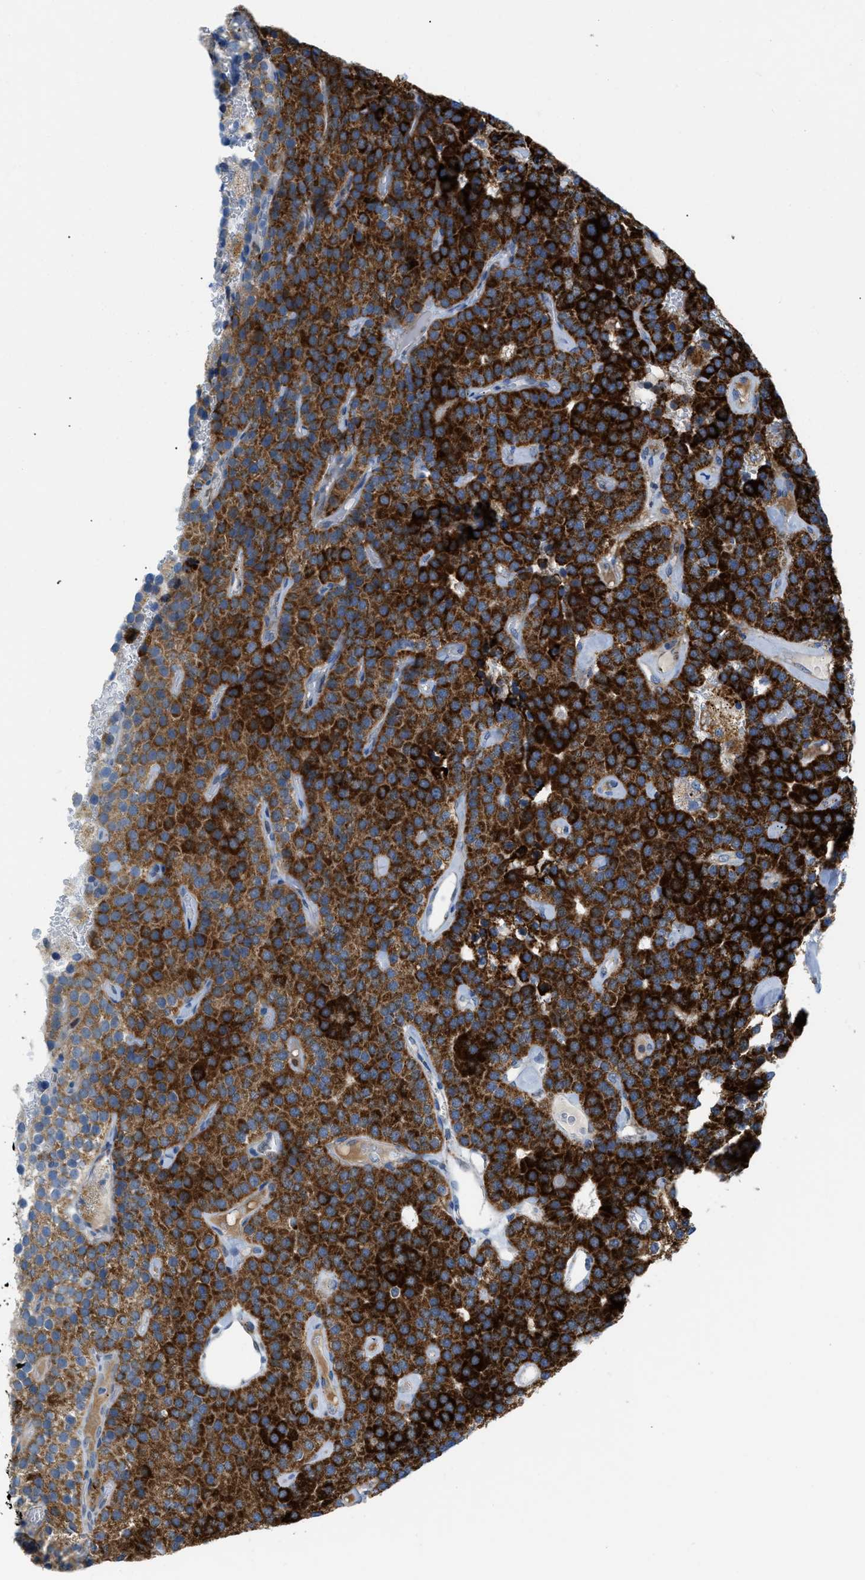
{"staining": {"intensity": "strong", "quantity": ">75%", "location": "cytoplasmic/membranous"}, "tissue": "parathyroid gland", "cell_type": "Glandular cells", "image_type": "normal", "snomed": [{"axis": "morphology", "description": "Normal tissue, NOS"}, {"axis": "morphology", "description": "Adenoma, NOS"}, {"axis": "topography", "description": "Parathyroid gland"}], "caption": "Protein analysis of normal parathyroid gland reveals strong cytoplasmic/membranous expression in about >75% of glandular cells. The protein of interest is stained brown, and the nuclei are stained in blue (DAB (3,3'-diaminobenzidine) IHC with brightfield microscopy, high magnification).", "gene": "RBBP9", "patient": {"sex": "female", "age": 86}}